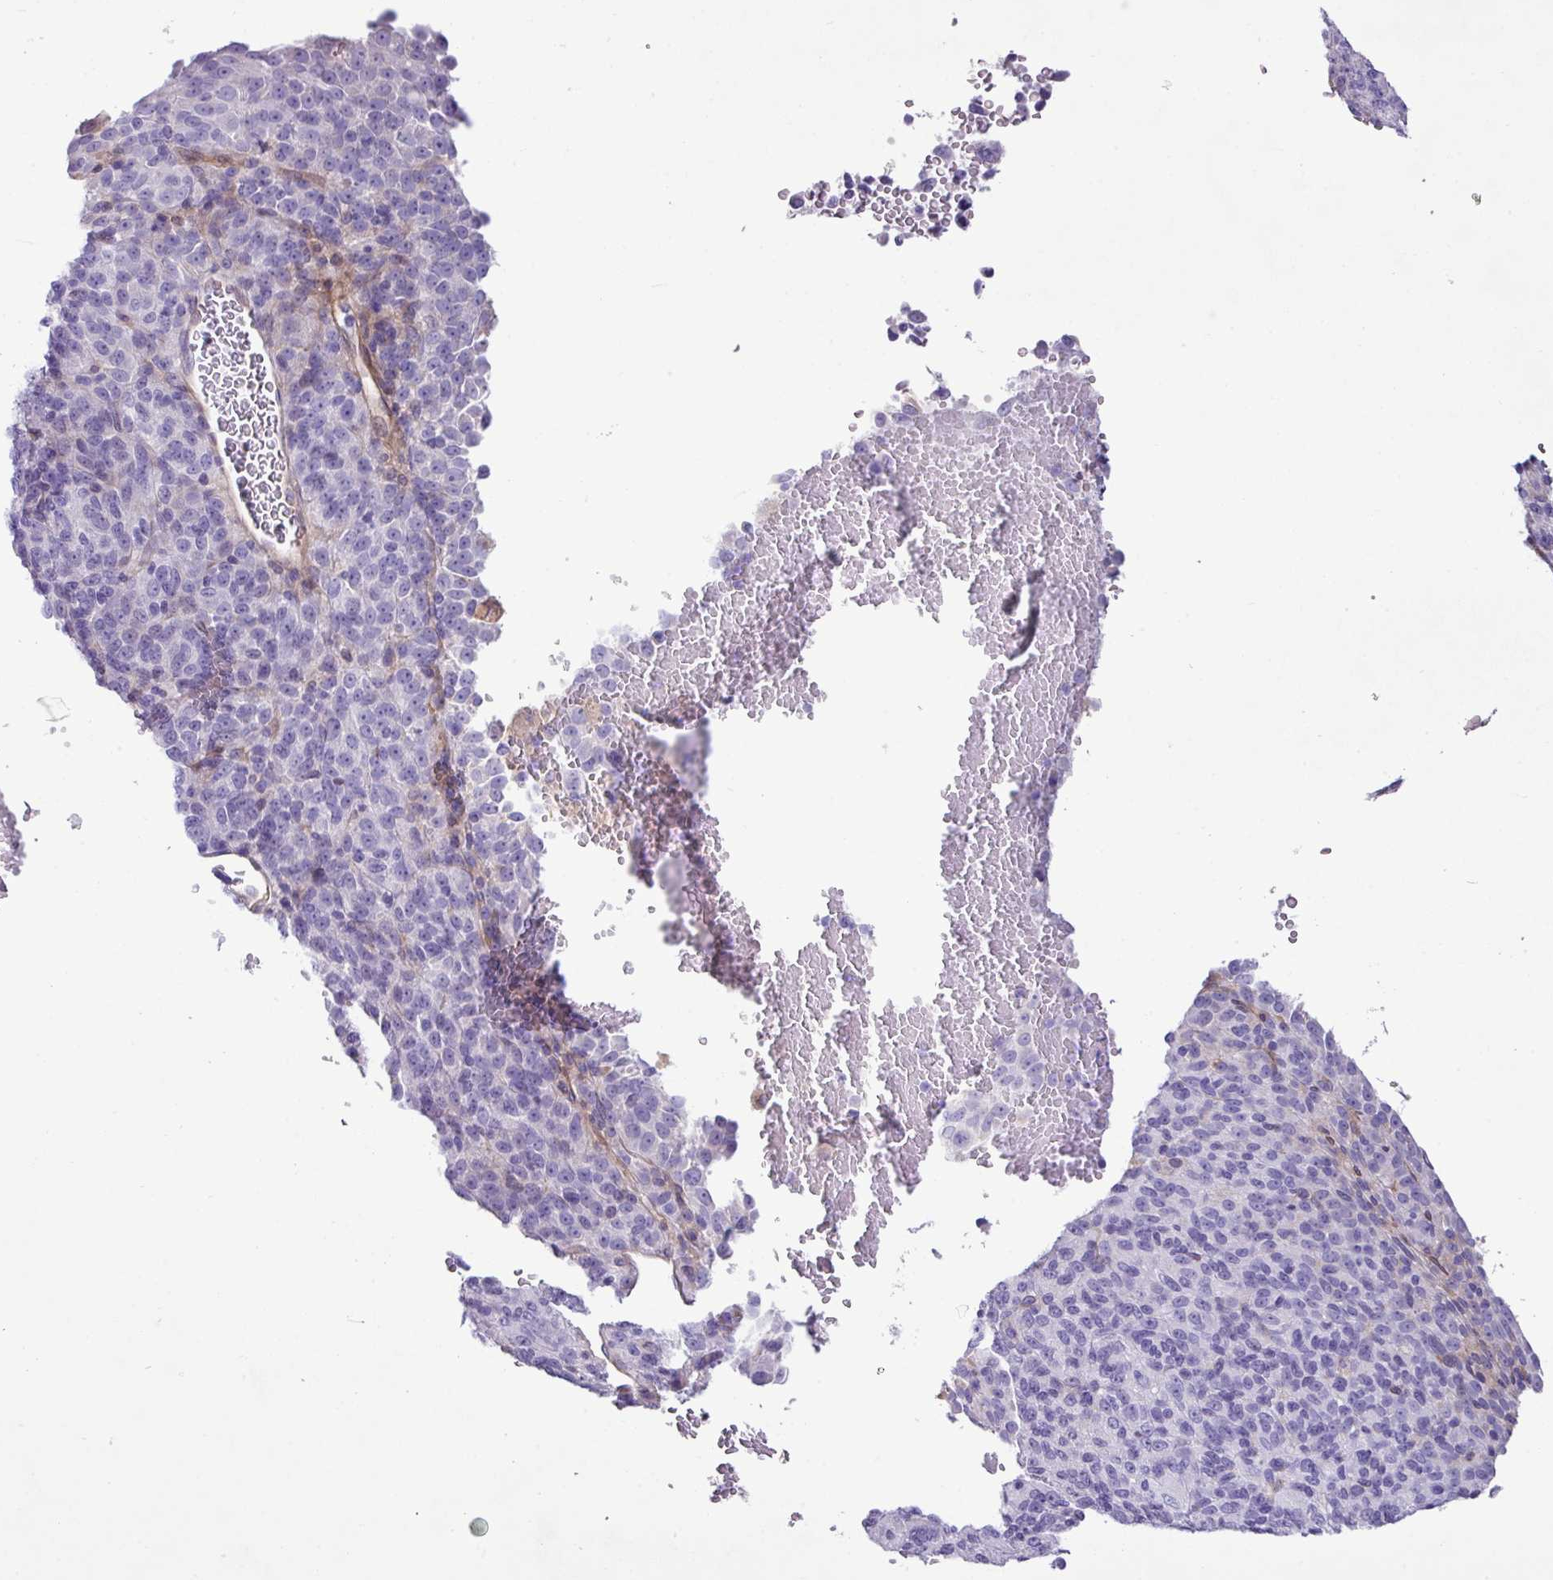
{"staining": {"intensity": "negative", "quantity": "none", "location": "none"}, "tissue": "melanoma", "cell_type": "Tumor cells", "image_type": "cancer", "snomed": [{"axis": "morphology", "description": "Malignant melanoma, Metastatic site"}, {"axis": "topography", "description": "Brain"}], "caption": "This image is of melanoma stained with IHC to label a protein in brown with the nuclei are counter-stained blue. There is no positivity in tumor cells.", "gene": "KIRREL3", "patient": {"sex": "female", "age": 56}}